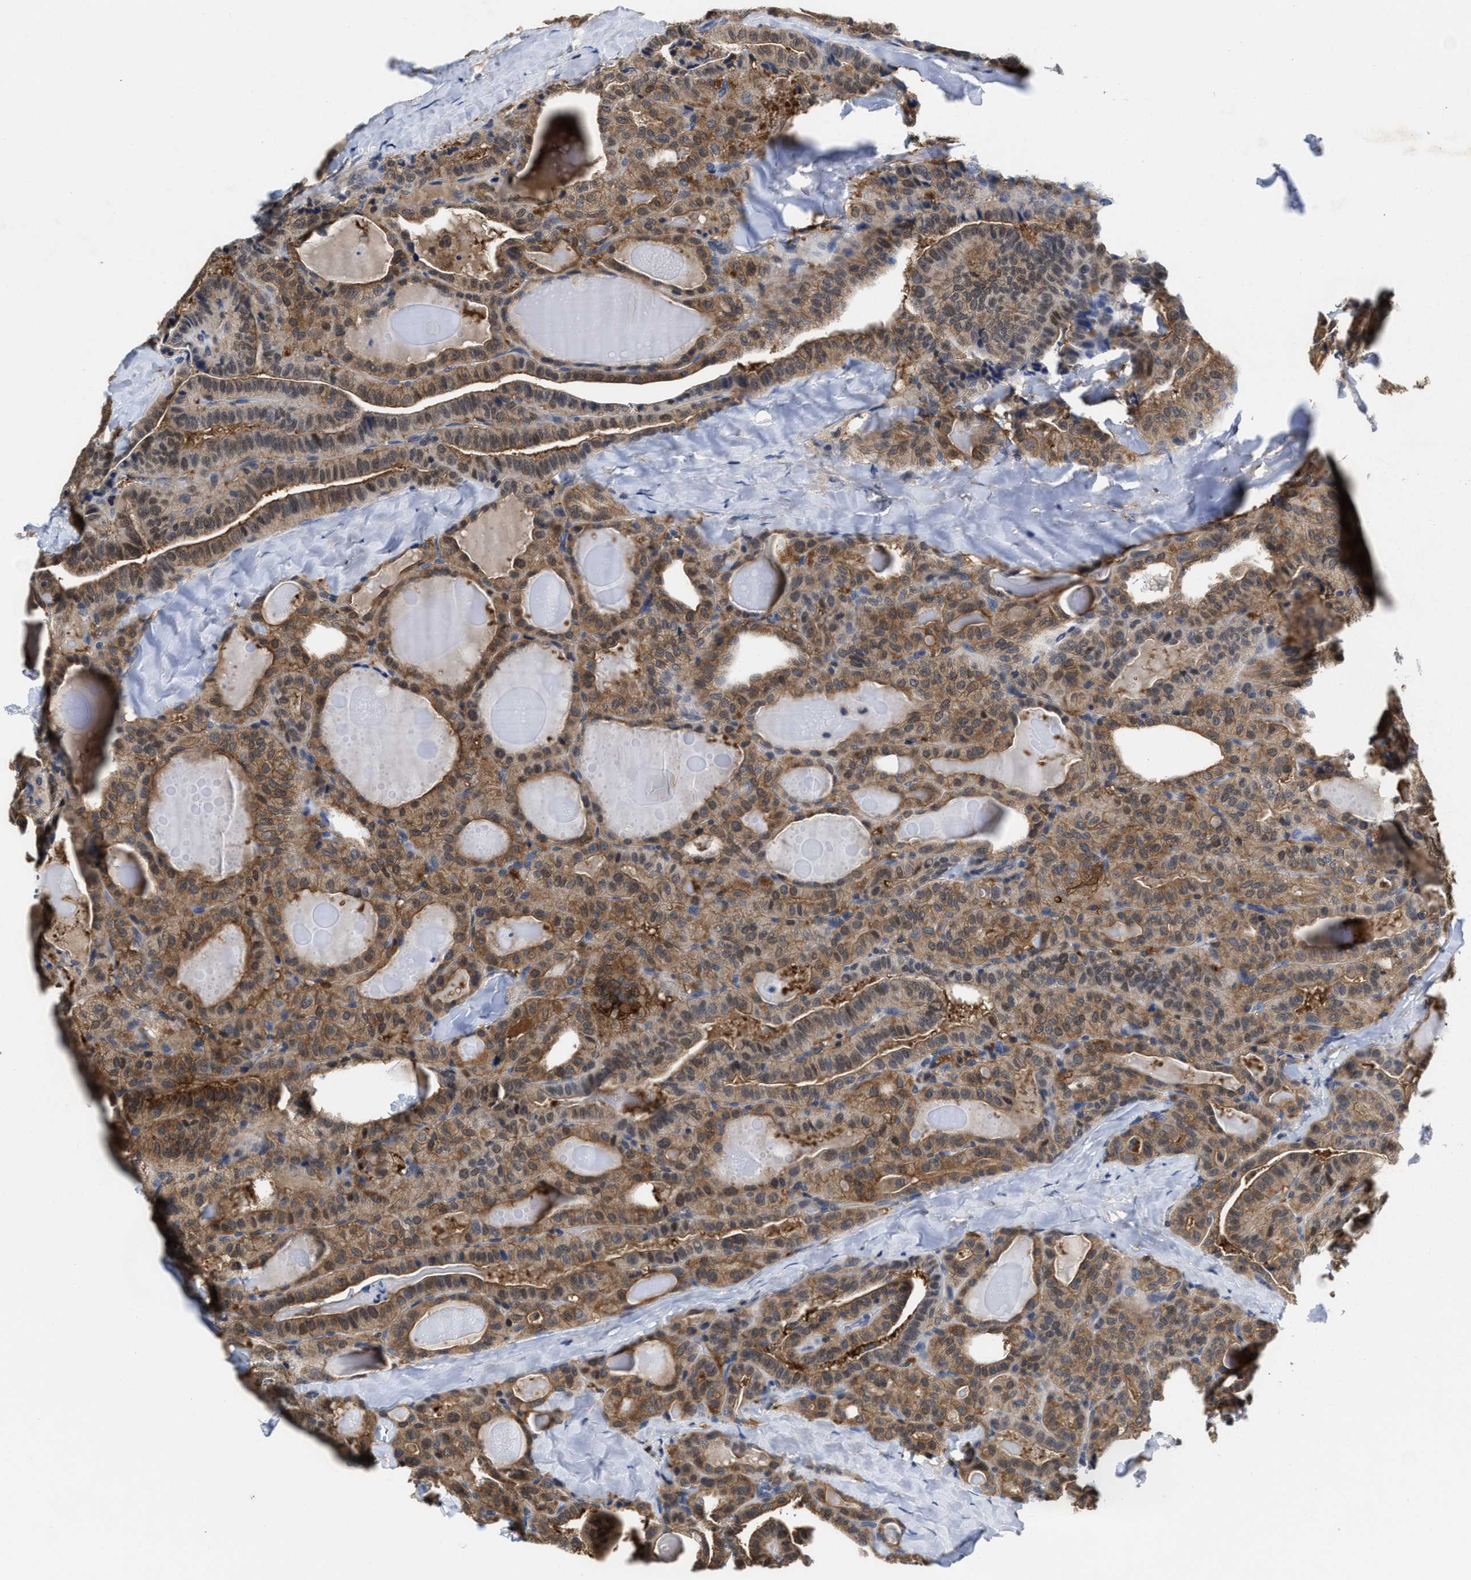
{"staining": {"intensity": "moderate", "quantity": ">75%", "location": "cytoplasmic/membranous,nuclear"}, "tissue": "thyroid cancer", "cell_type": "Tumor cells", "image_type": "cancer", "snomed": [{"axis": "morphology", "description": "Papillary adenocarcinoma, NOS"}, {"axis": "topography", "description": "Thyroid gland"}], "caption": "Immunohistochemistry (IHC) of papillary adenocarcinoma (thyroid) exhibits medium levels of moderate cytoplasmic/membranous and nuclear expression in approximately >75% of tumor cells.", "gene": "KIF12", "patient": {"sex": "male", "age": 77}}